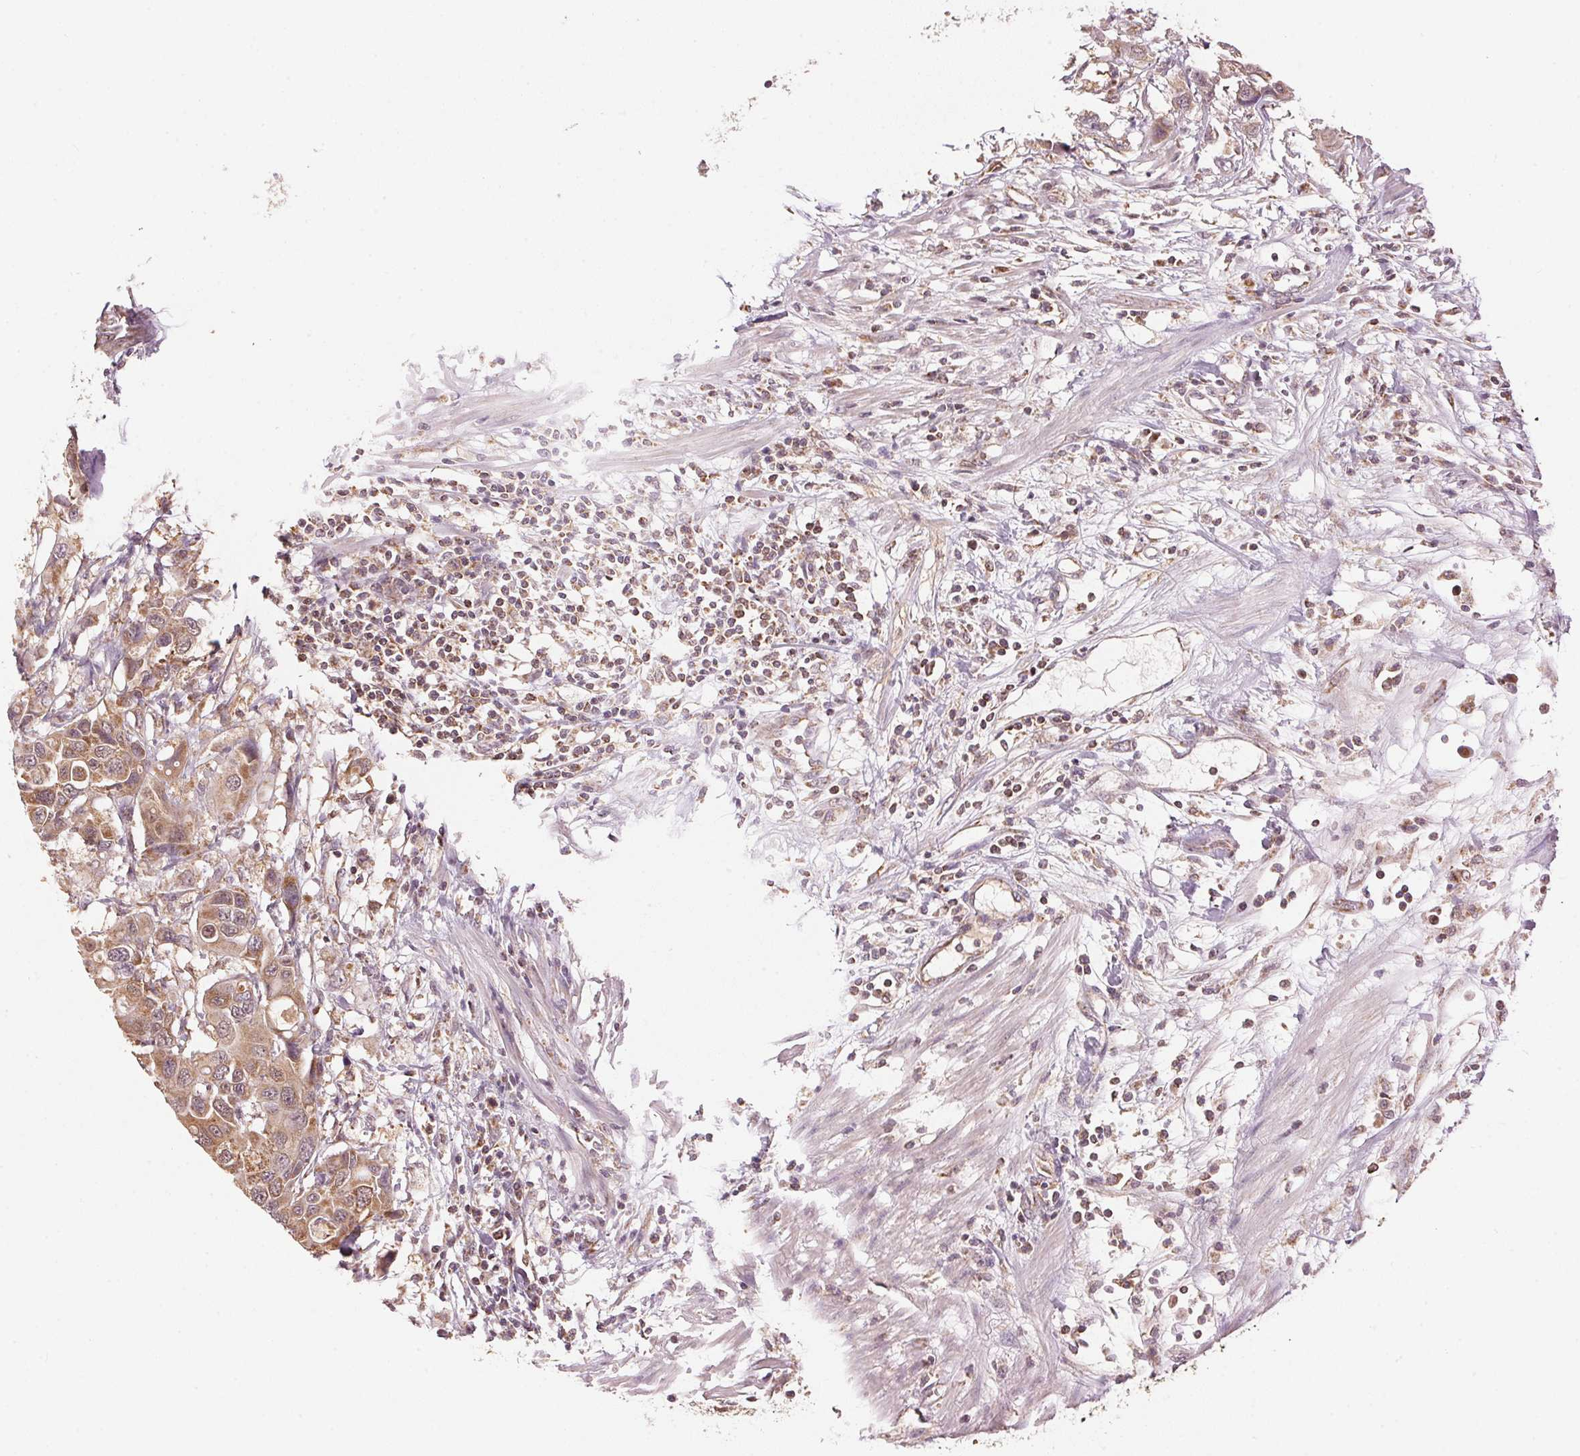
{"staining": {"intensity": "moderate", "quantity": ">75%", "location": "cytoplasmic/membranous"}, "tissue": "colorectal cancer", "cell_type": "Tumor cells", "image_type": "cancer", "snomed": [{"axis": "morphology", "description": "Adenocarcinoma, NOS"}, {"axis": "topography", "description": "Colon"}], "caption": "An image of human colorectal adenocarcinoma stained for a protein shows moderate cytoplasmic/membranous brown staining in tumor cells.", "gene": "ARHGAP6", "patient": {"sex": "male", "age": 77}}